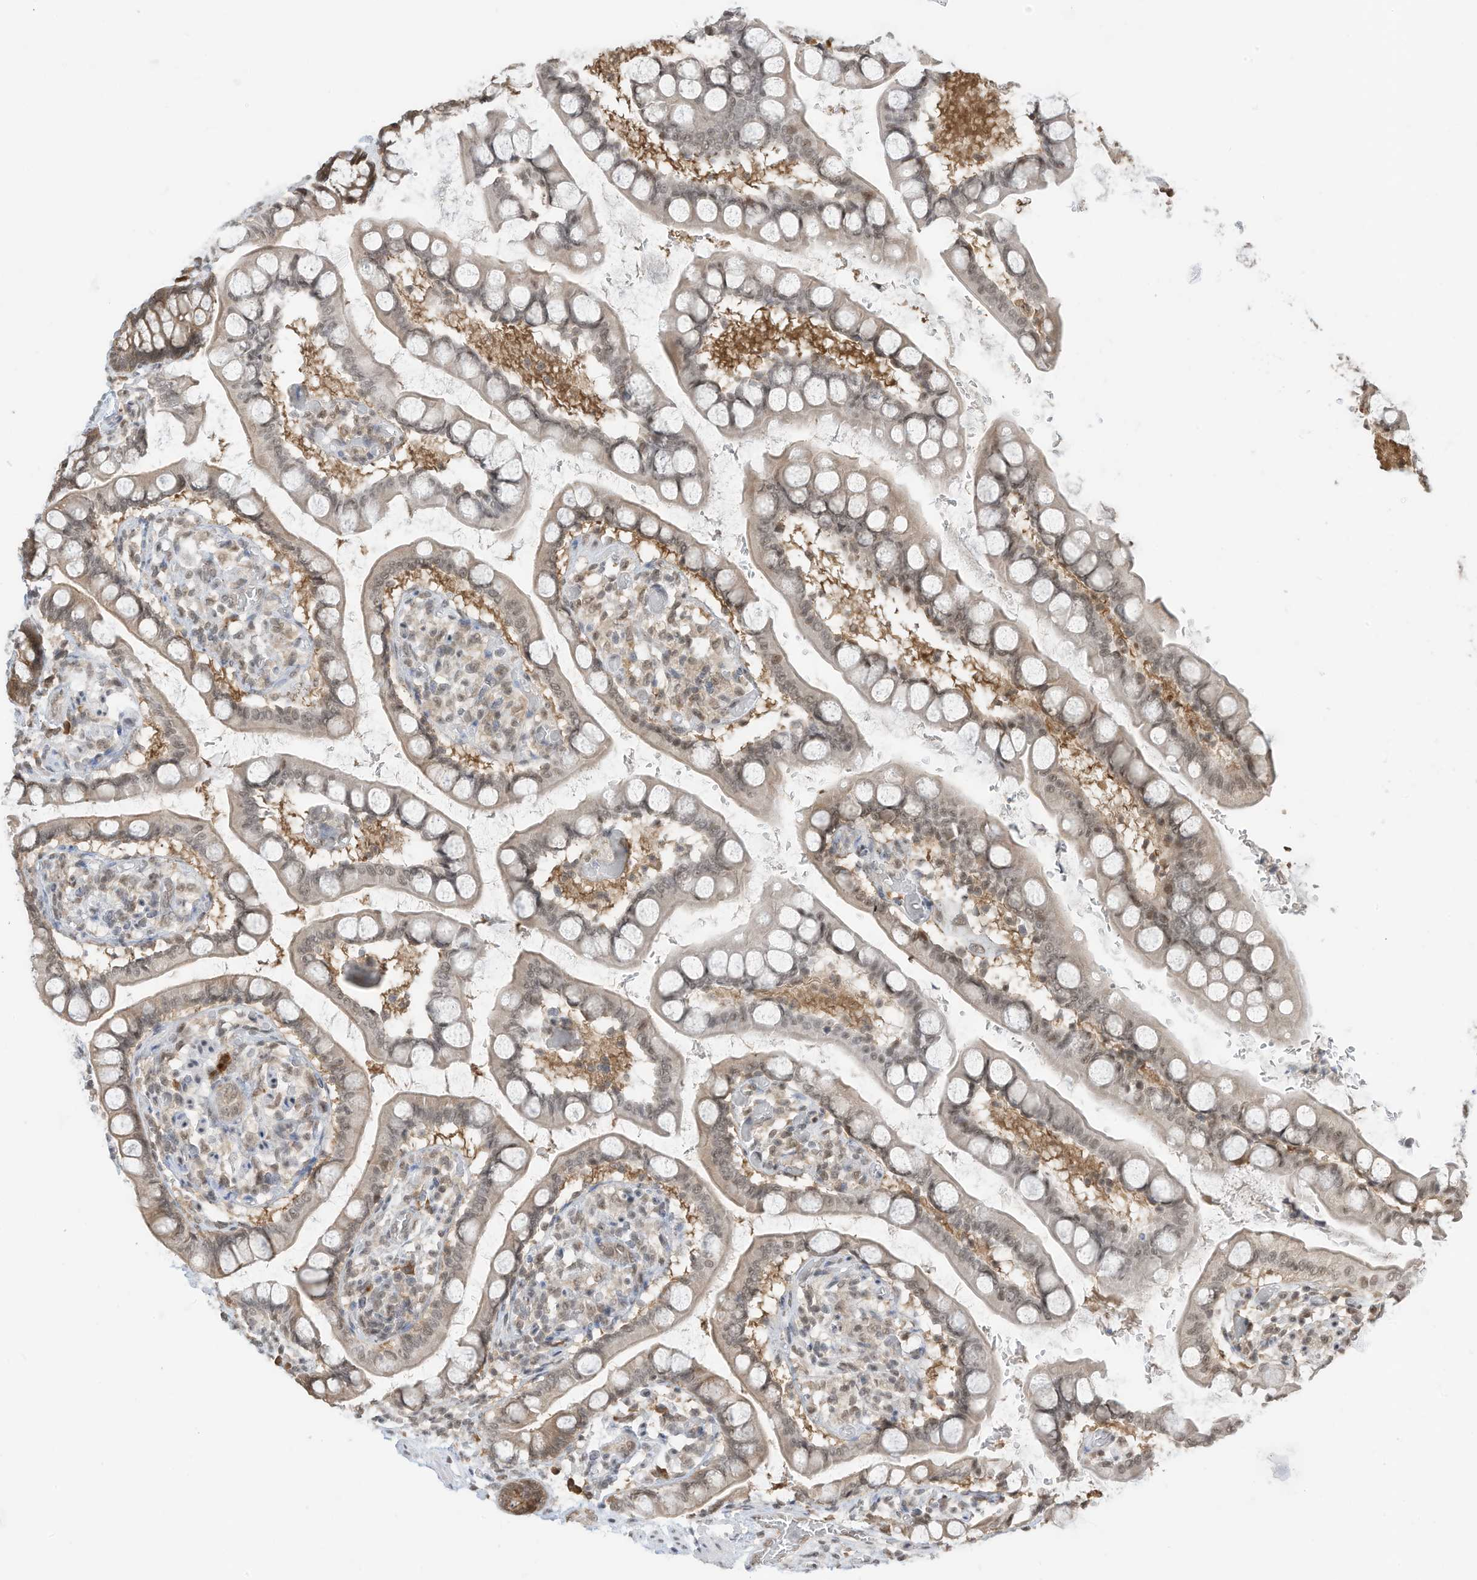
{"staining": {"intensity": "moderate", "quantity": "25%-75%", "location": "cytoplasmic/membranous,nuclear"}, "tissue": "small intestine", "cell_type": "Glandular cells", "image_type": "normal", "snomed": [{"axis": "morphology", "description": "Normal tissue, NOS"}, {"axis": "topography", "description": "Small intestine"}], "caption": "An immunohistochemistry (IHC) micrograph of unremarkable tissue is shown. Protein staining in brown highlights moderate cytoplasmic/membranous,nuclear positivity in small intestine within glandular cells. The protein of interest is stained brown, and the nuclei are stained in blue (DAB (3,3'-diaminobenzidine) IHC with brightfield microscopy, high magnification).", "gene": "ZNF195", "patient": {"sex": "male", "age": 52}}